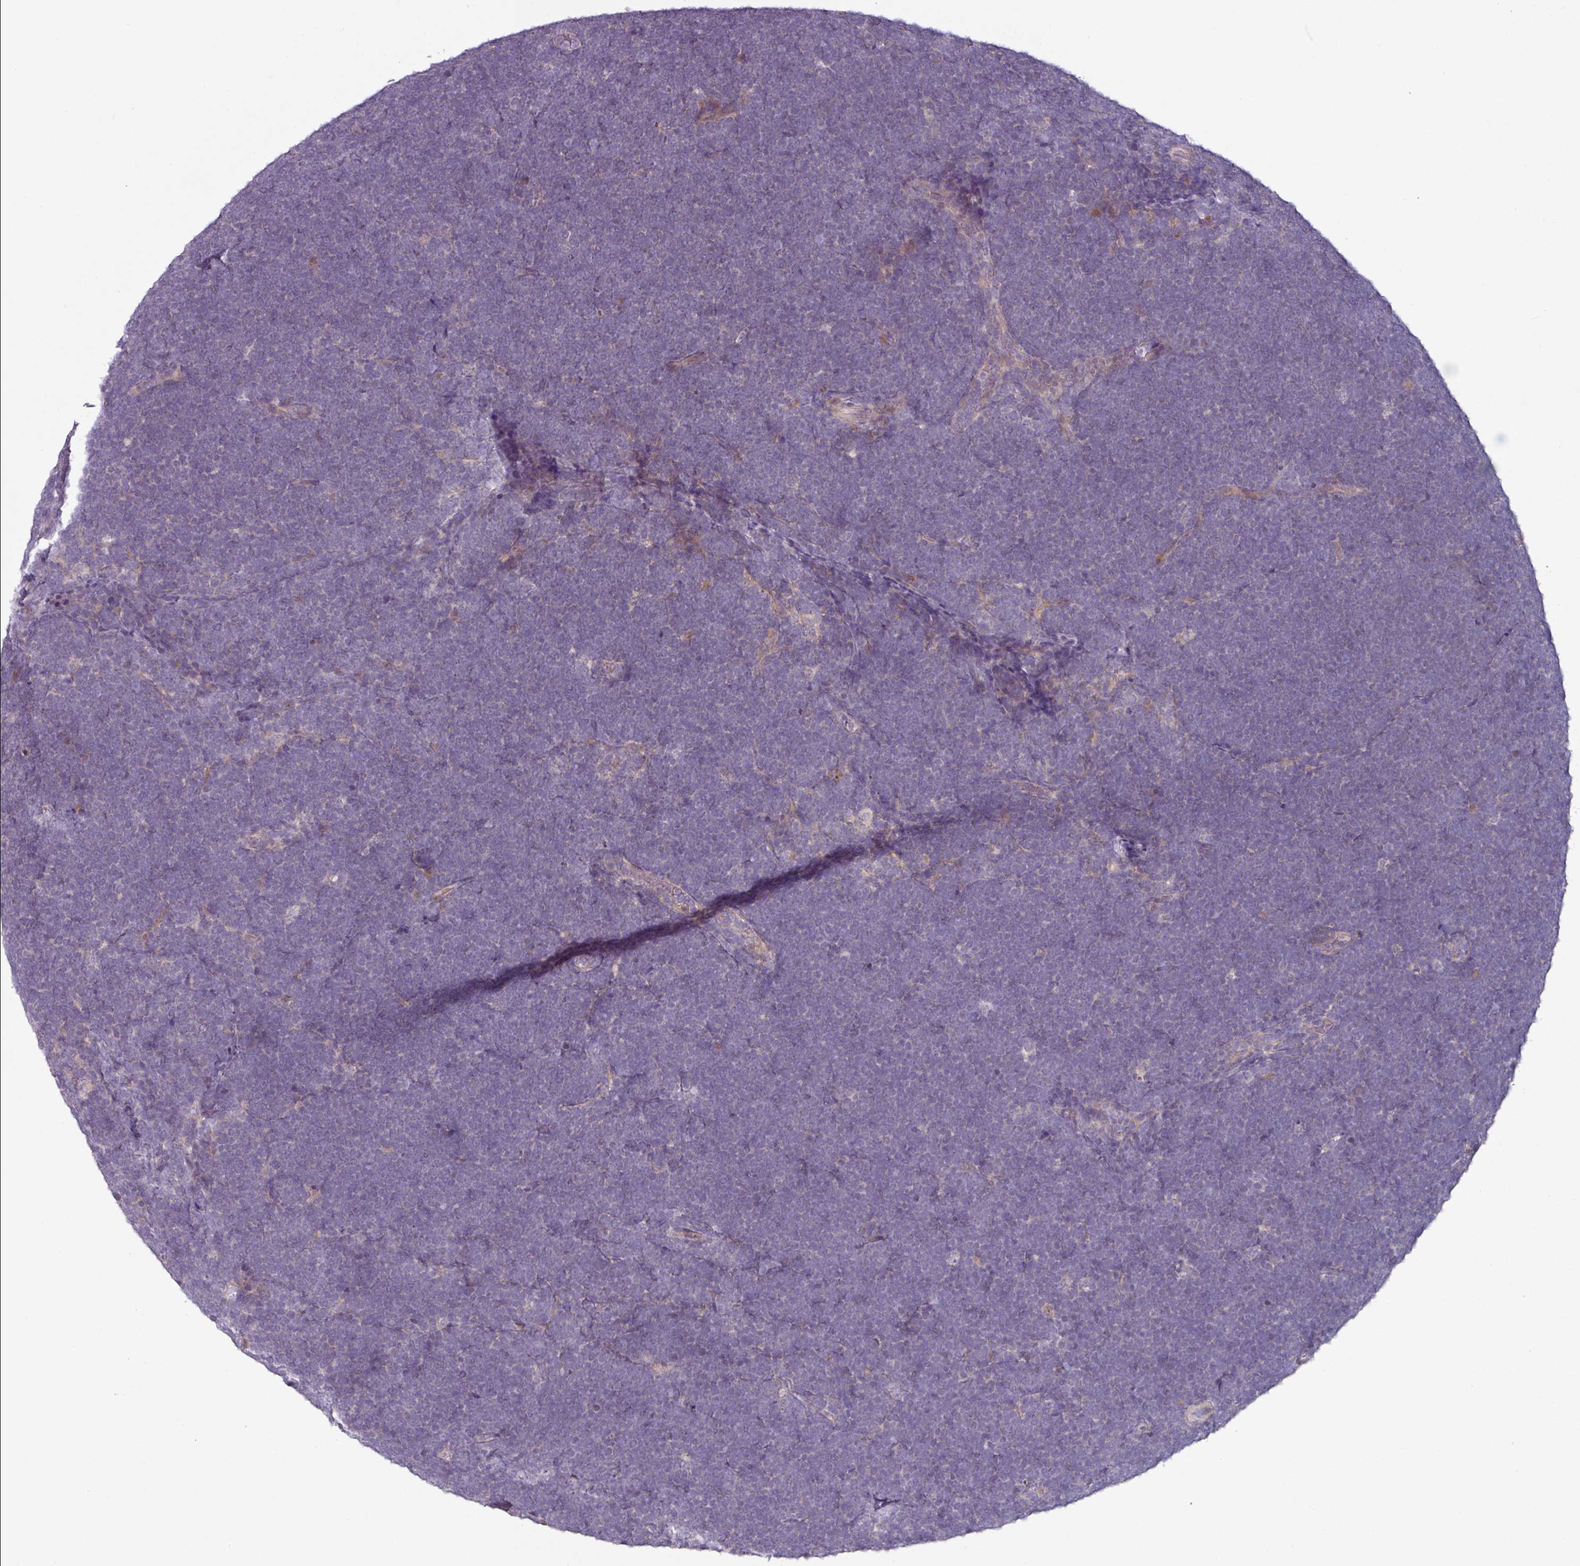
{"staining": {"intensity": "negative", "quantity": "none", "location": "none"}, "tissue": "lymphoma", "cell_type": "Tumor cells", "image_type": "cancer", "snomed": [{"axis": "morphology", "description": "Malignant lymphoma, non-Hodgkin's type, High grade"}, {"axis": "topography", "description": "Lymph node"}], "caption": "Human lymphoma stained for a protein using IHC reveals no staining in tumor cells.", "gene": "MTMR14", "patient": {"sex": "male", "age": 13}}